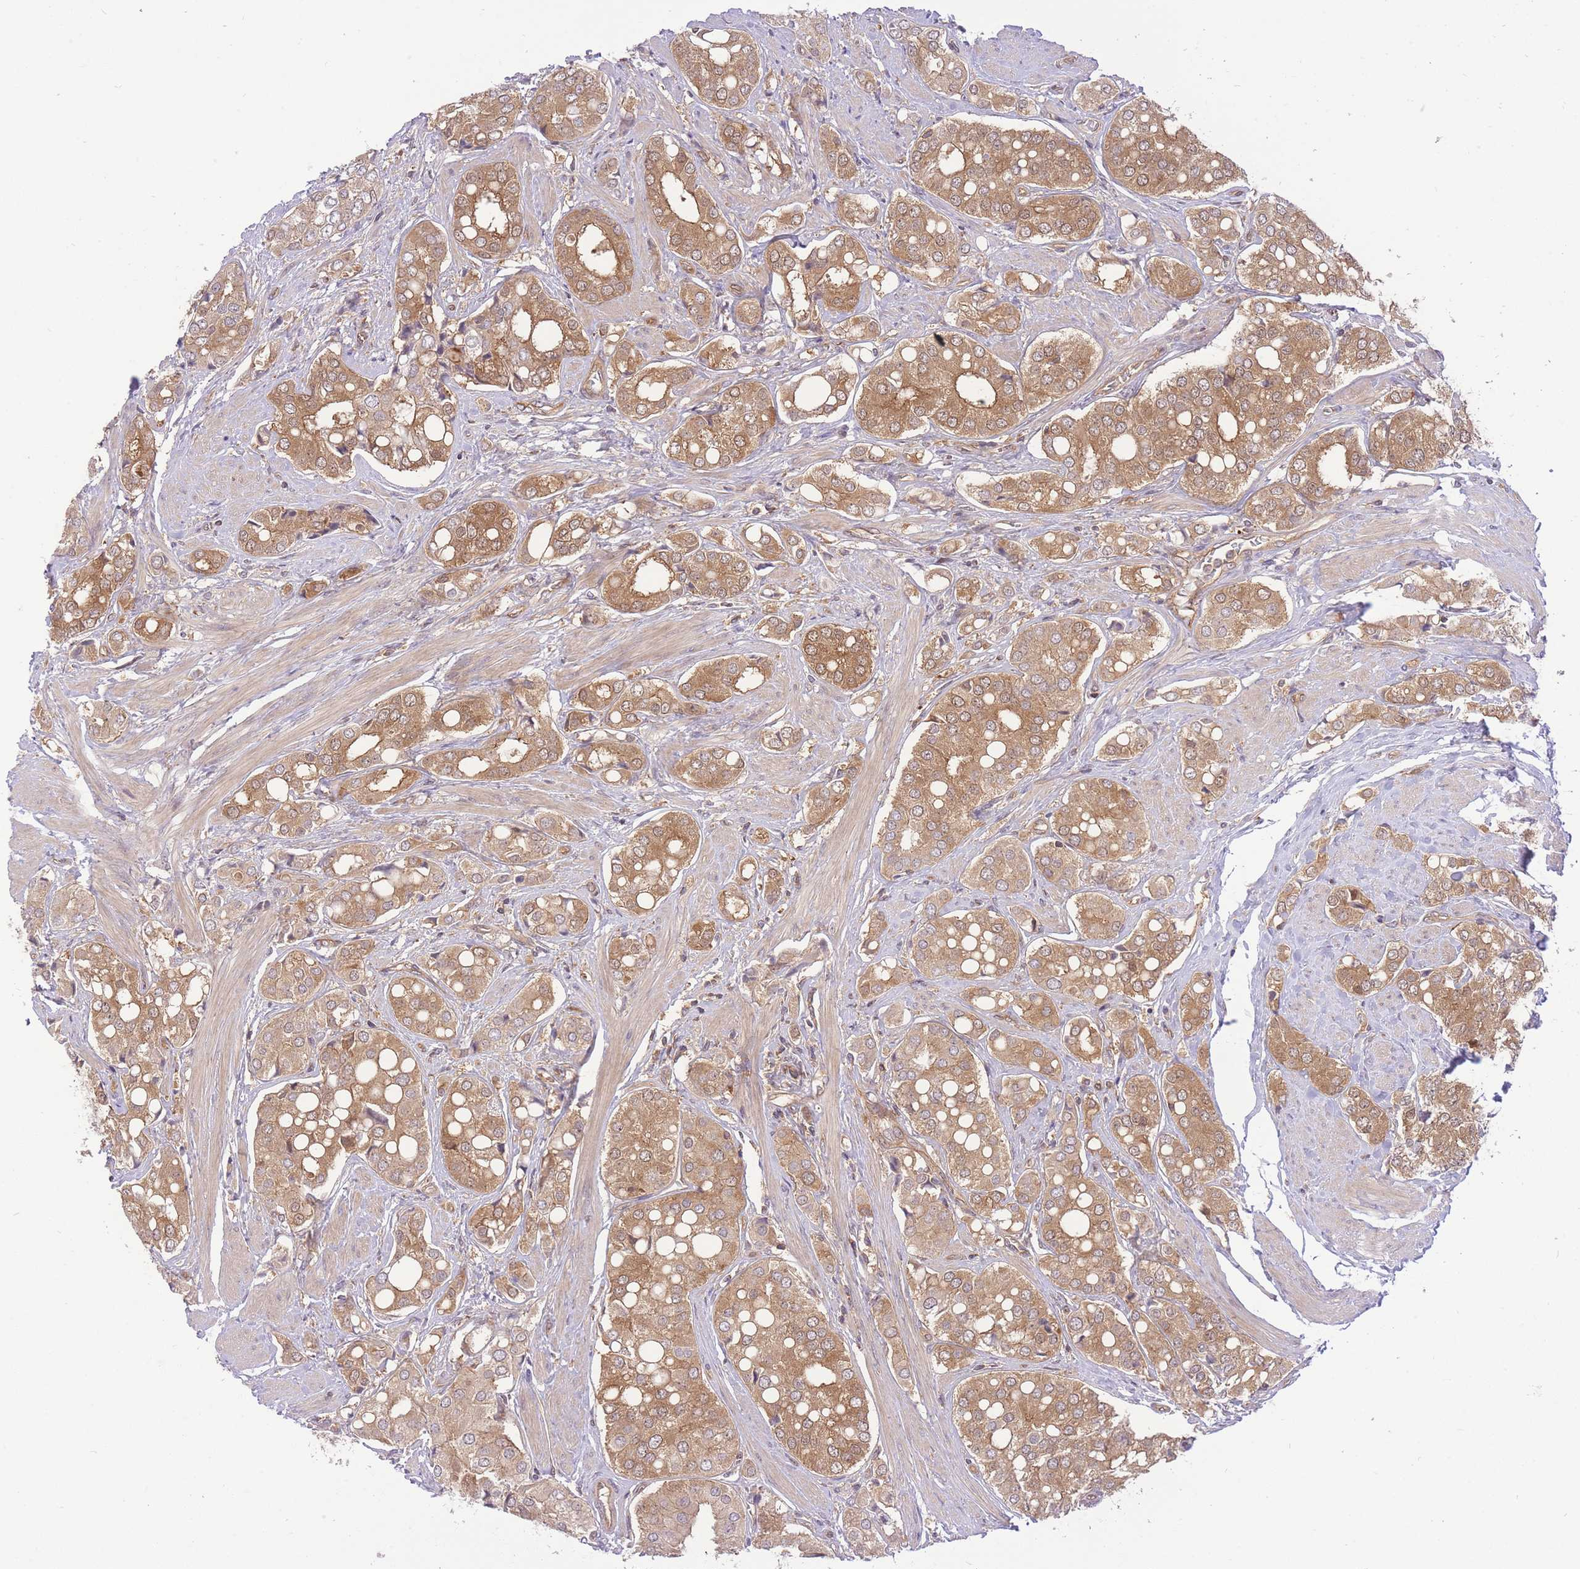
{"staining": {"intensity": "moderate", "quantity": ">75%", "location": "cytoplasmic/membranous,nuclear"}, "tissue": "prostate cancer", "cell_type": "Tumor cells", "image_type": "cancer", "snomed": [{"axis": "morphology", "description": "Adenocarcinoma, High grade"}, {"axis": "topography", "description": "Prostate"}], "caption": "Adenocarcinoma (high-grade) (prostate) tissue demonstrates moderate cytoplasmic/membranous and nuclear staining in approximately >75% of tumor cells", "gene": "PREP", "patient": {"sex": "male", "age": 71}}